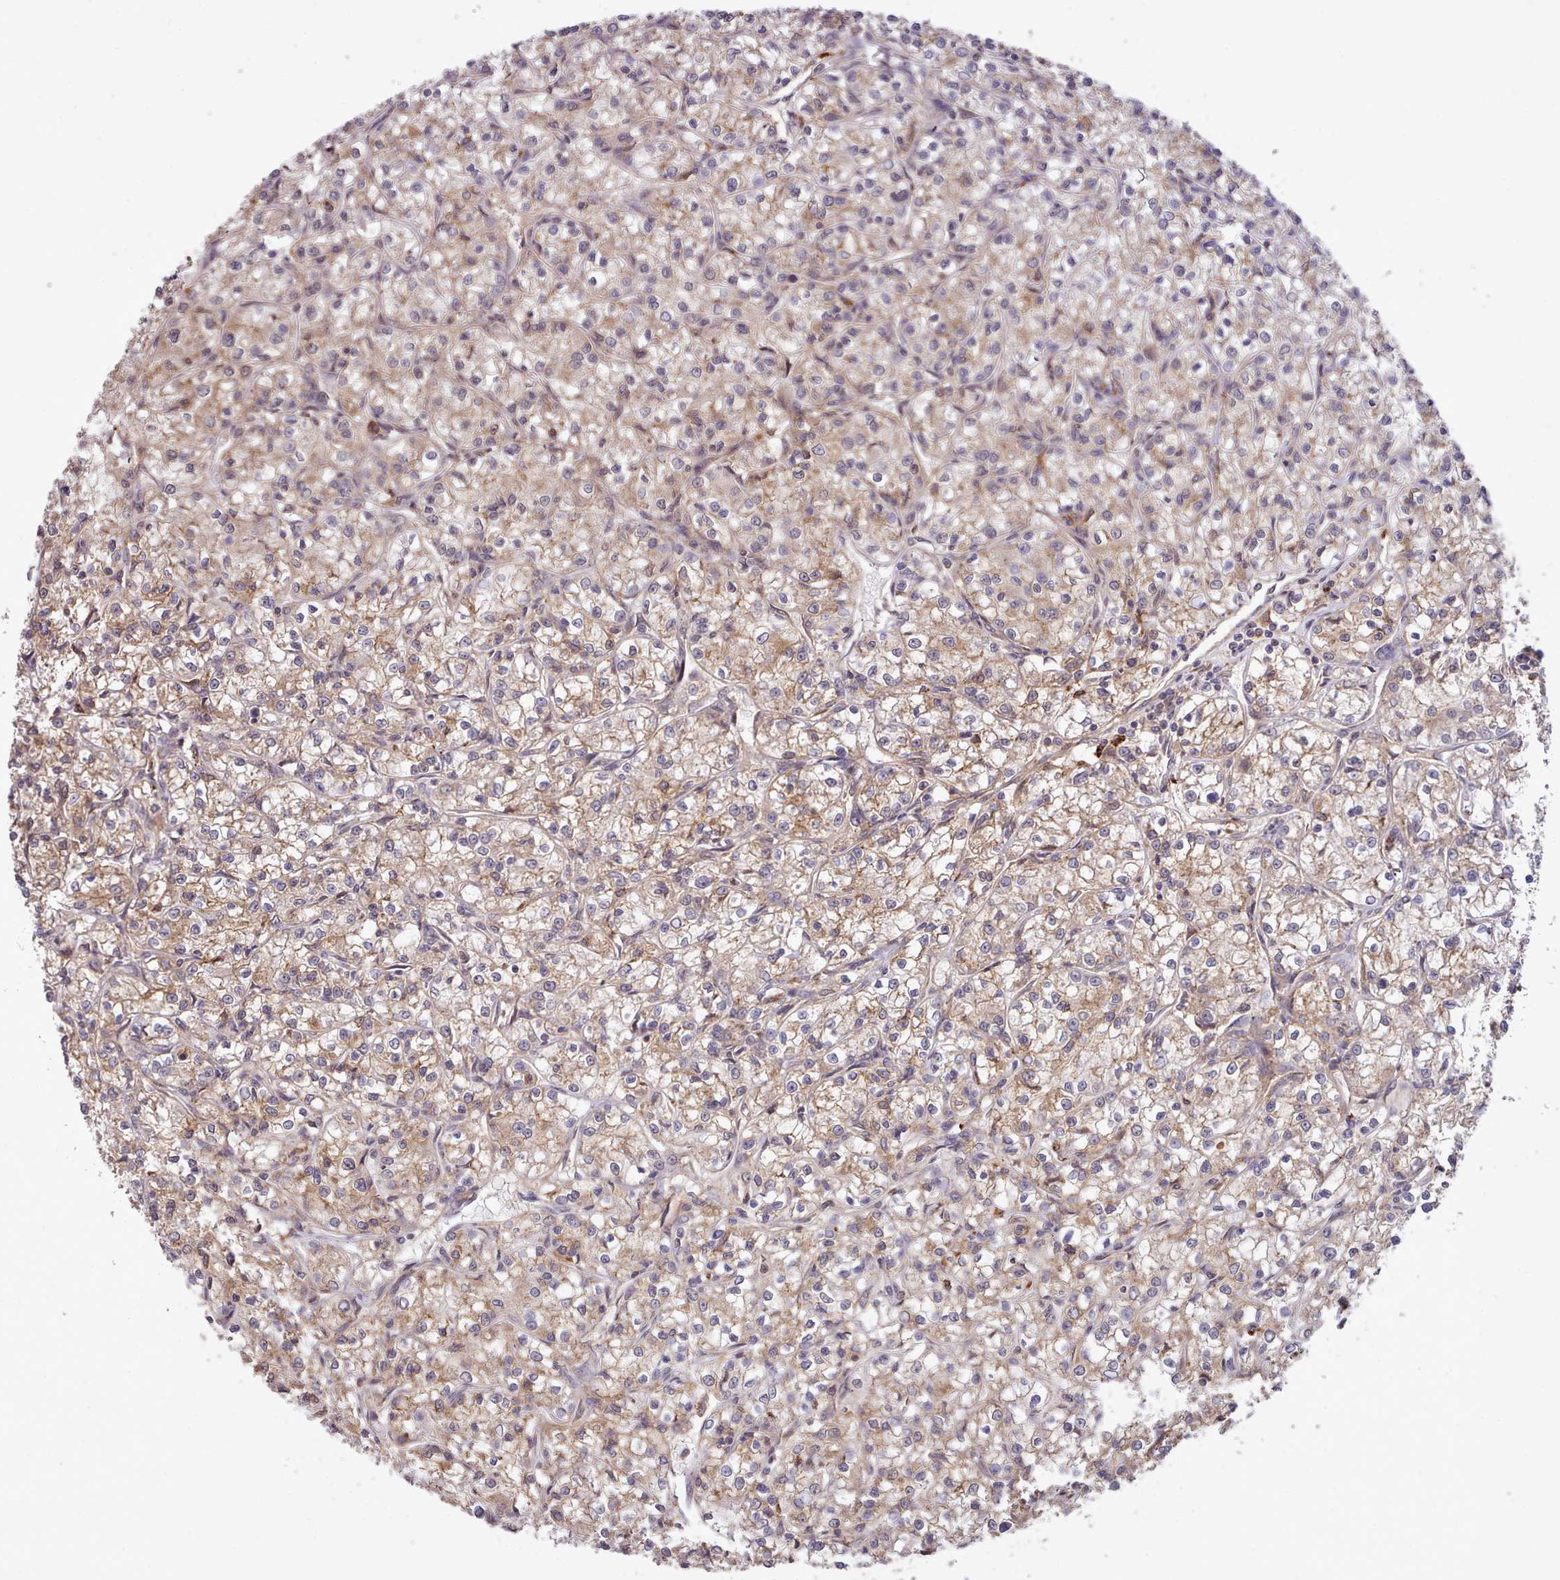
{"staining": {"intensity": "moderate", "quantity": ">75%", "location": "cytoplasmic/membranous"}, "tissue": "renal cancer", "cell_type": "Tumor cells", "image_type": "cancer", "snomed": [{"axis": "morphology", "description": "Adenocarcinoma, NOS"}, {"axis": "topography", "description": "Kidney"}], "caption": "The photomicrograph demonstrates a brown stain indicating the presence of a protein in the cytoplasmic/membranous of tumor cells in renal cancer. The protein is shown in brown color, while the nuclei are stained blue.", "gene": "PIP4P1", "patient": {"sex": "female", "age": 59}}